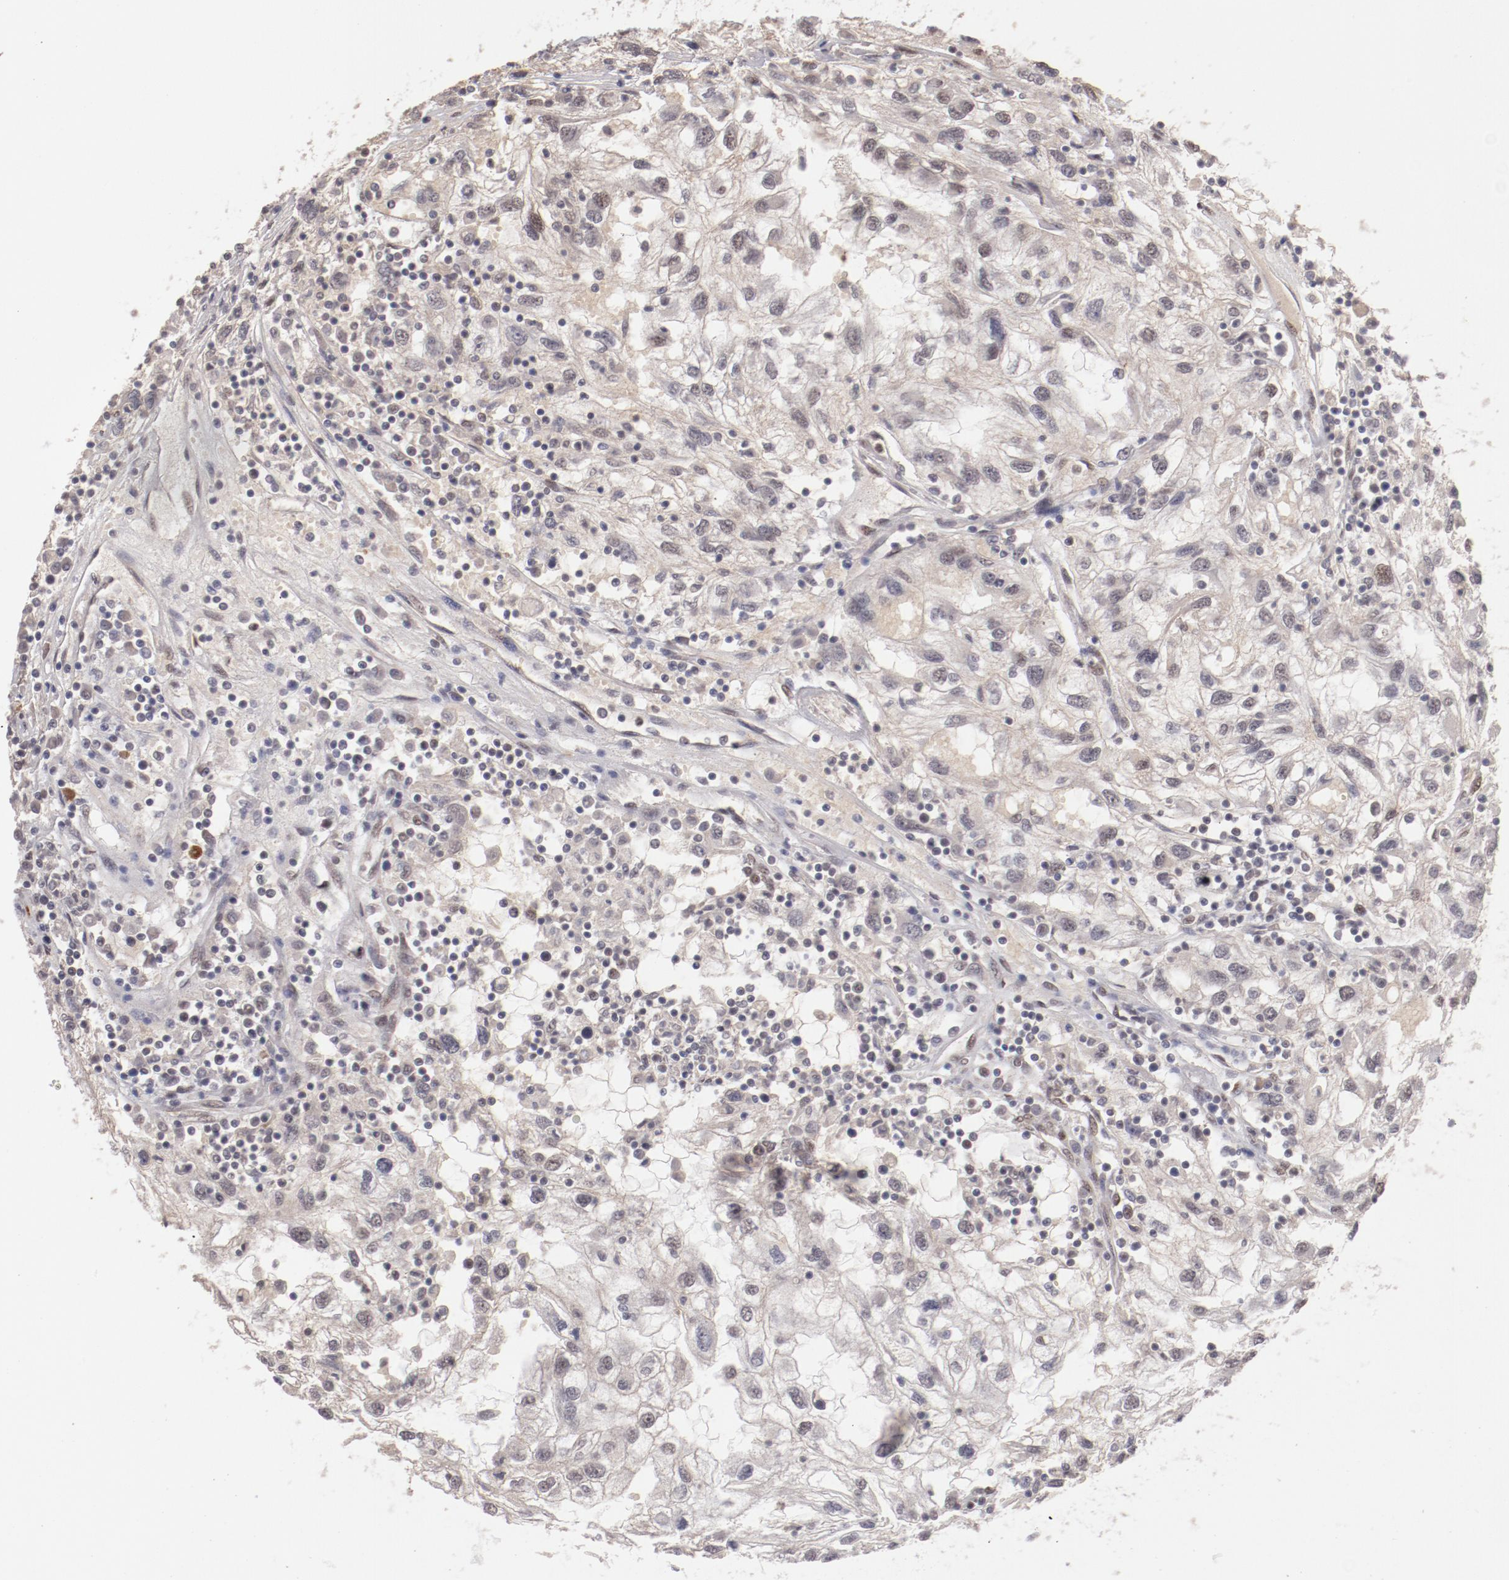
{"staining": {"intensity": "weak", "quantity": "<25%", "location": "cytoplasmic/membranous"}, "tissue": "renal cancer", "cell_type": "Tumor cells", "image_type": "cancer", "snomed": [{"axis": "morphology", "description": "Normal tissue, NOS"}, {"axis": "morphology", "description": "Adenocarcinoma, NOS"}, {"axis": "topography", "description": "Kidney"}], "caption": "There is no significant expression in tumor cells of renal adenocarcinoma. Nuclei are stained in blue.", "gene": "NFE2", "patient": {"sex": "male", "age": 71}}